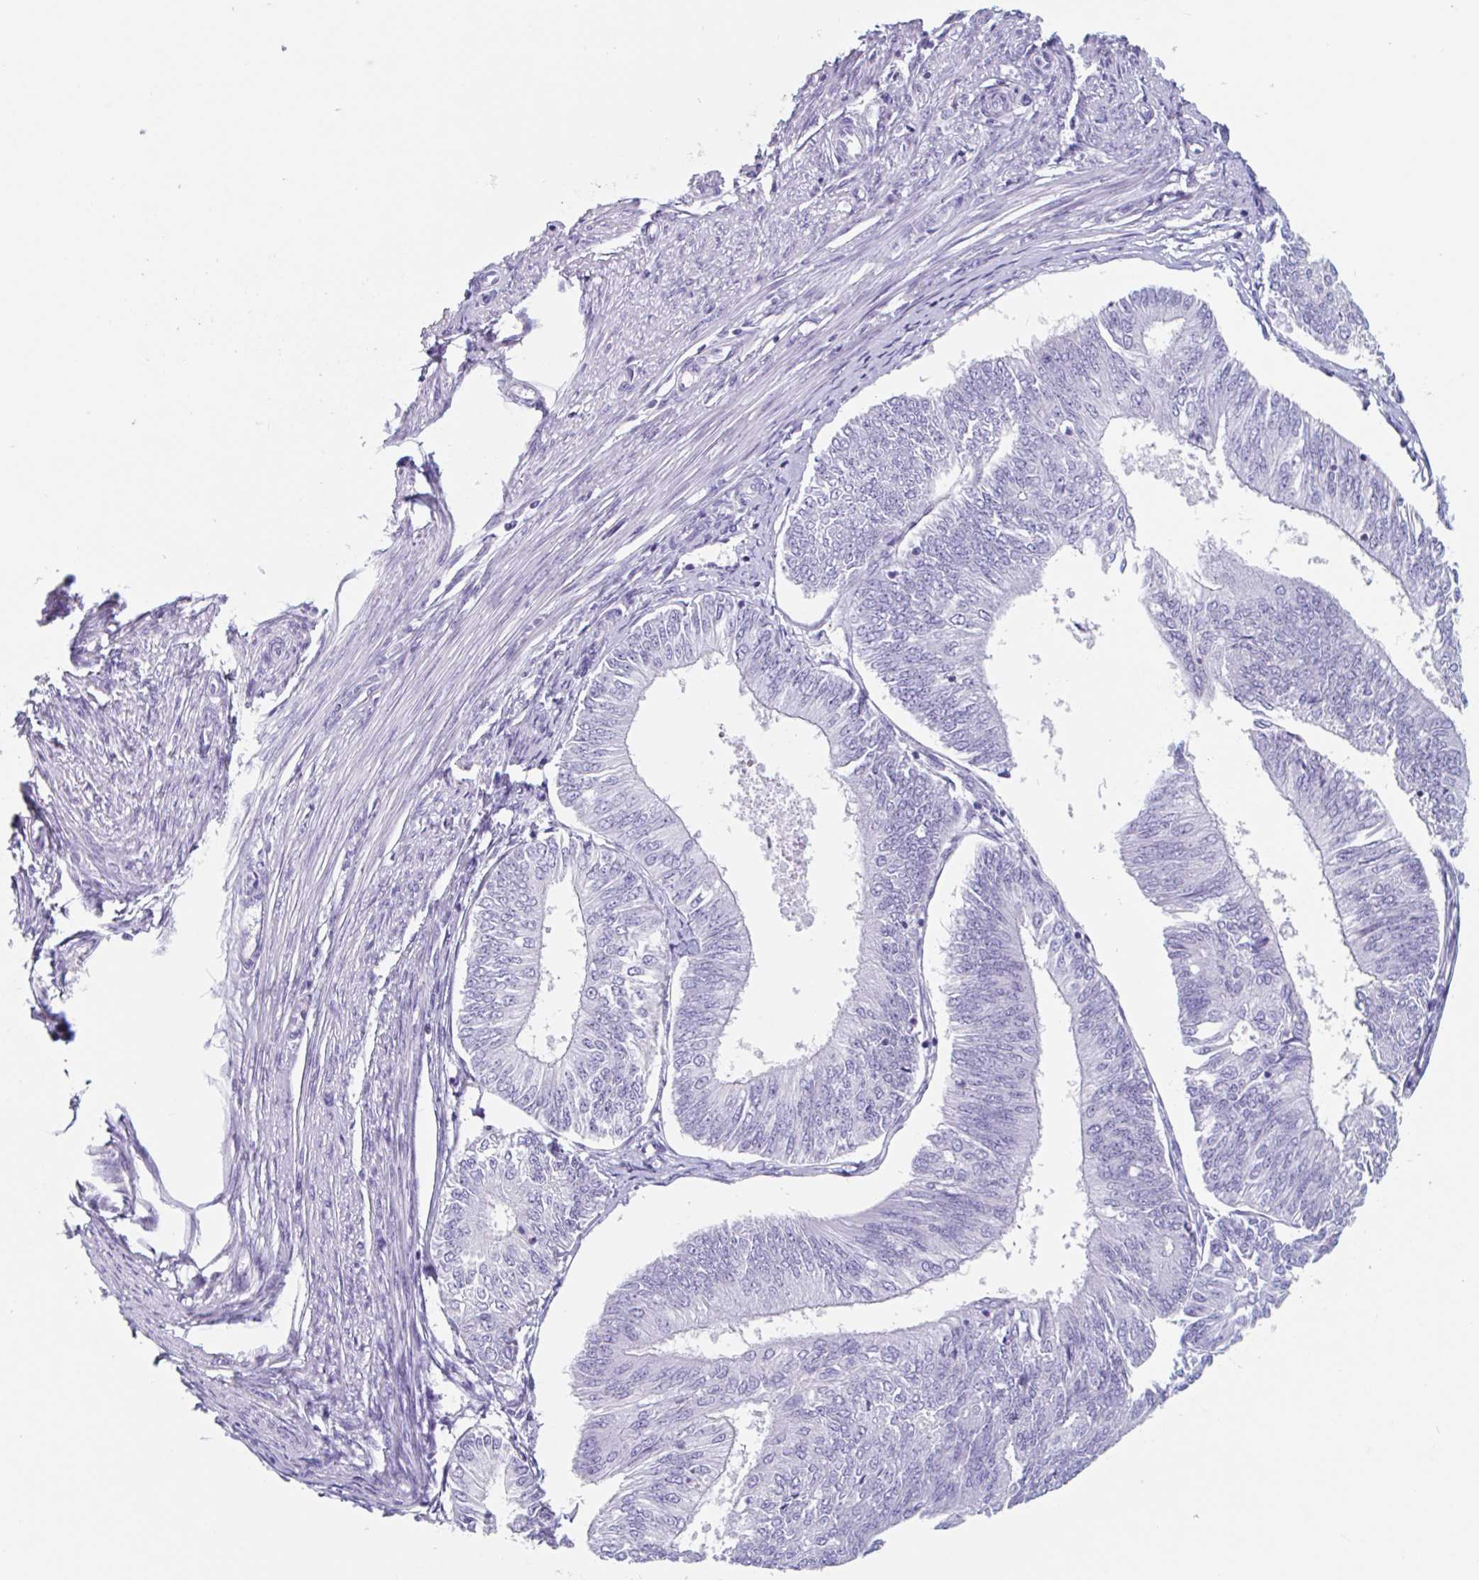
{"staining": {"intensity": "negative", "quantity": "none", "location": "none"}, "tissue": "endometrial cancer", "cell_type": "Tumor cells", "image_type": "cancer", "snomed": [{"axis": "morphology", "description": "Adenocarcinoma, NOS"}, {"axis": "topography", "description": "Endometrium"}], "caption": "Human endometrial cancer (adenocarcinoma) stained for a protein using IHC reveals no expression in tumor cells.", "gene": "EMC4", "patient": {"sex": "female", "age": 58}}